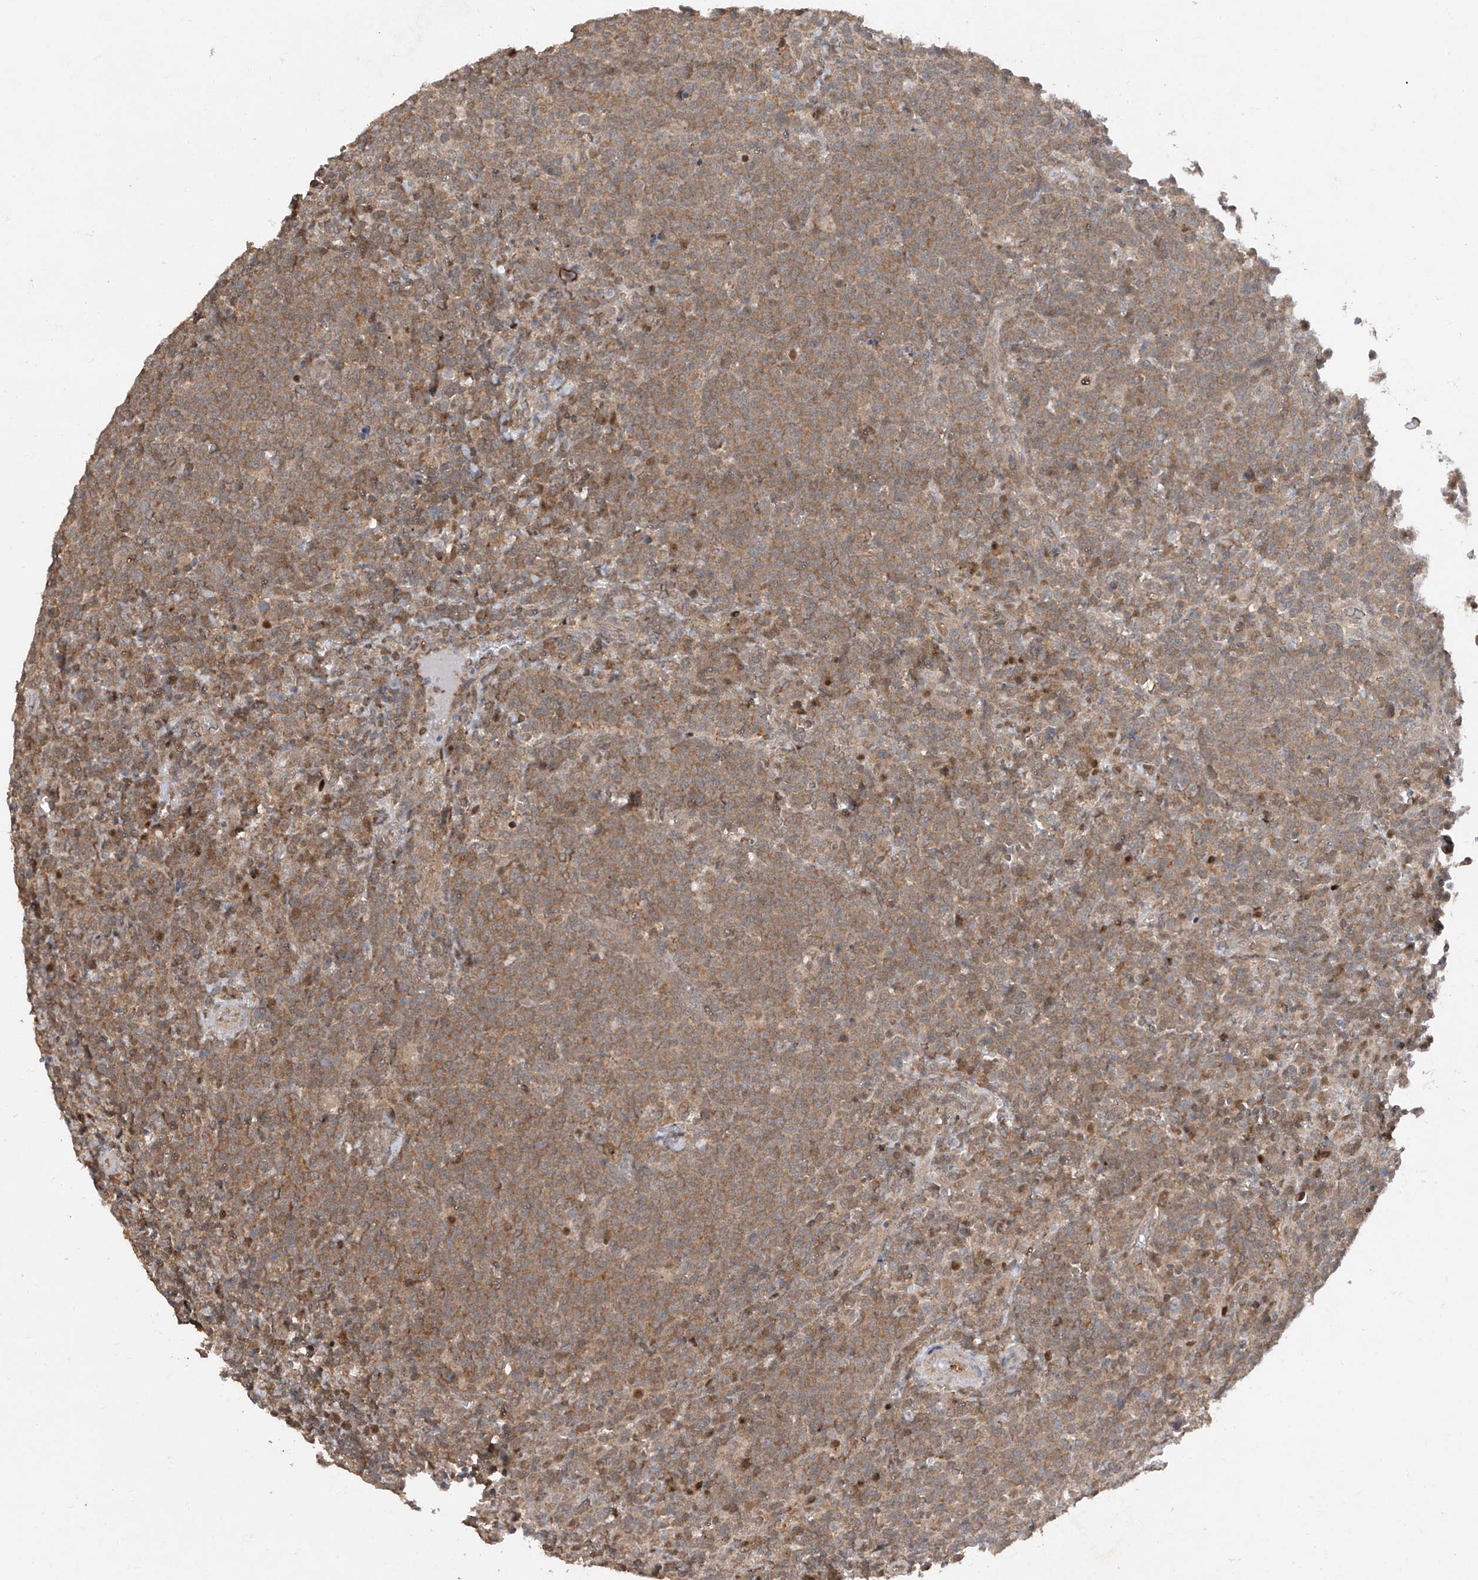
{"staining": {"intensity": "moderate", "quantity": ">75%", "location": "cytoplasmic/membranous"}, "tissue": "lymphoma", "cell_type": "Tumor cells", "image_type": "cancer", "snomed": [{"axis": "morphology", "description": "Malignant lymphoma, non-Hodgkin's type, High grade"}, {"axis": "topography", "description": "Lymph node"}], "caption": "Moderate cytoplasmic/membranous staining for a protein is appreciated in about >75% of tumor cells of high-grade malignant lymphoma, non-Hodgkin's type using immunohistochemistry.", "gene": "ZNF358", "patient": {"sex": "male", "age": 61}}